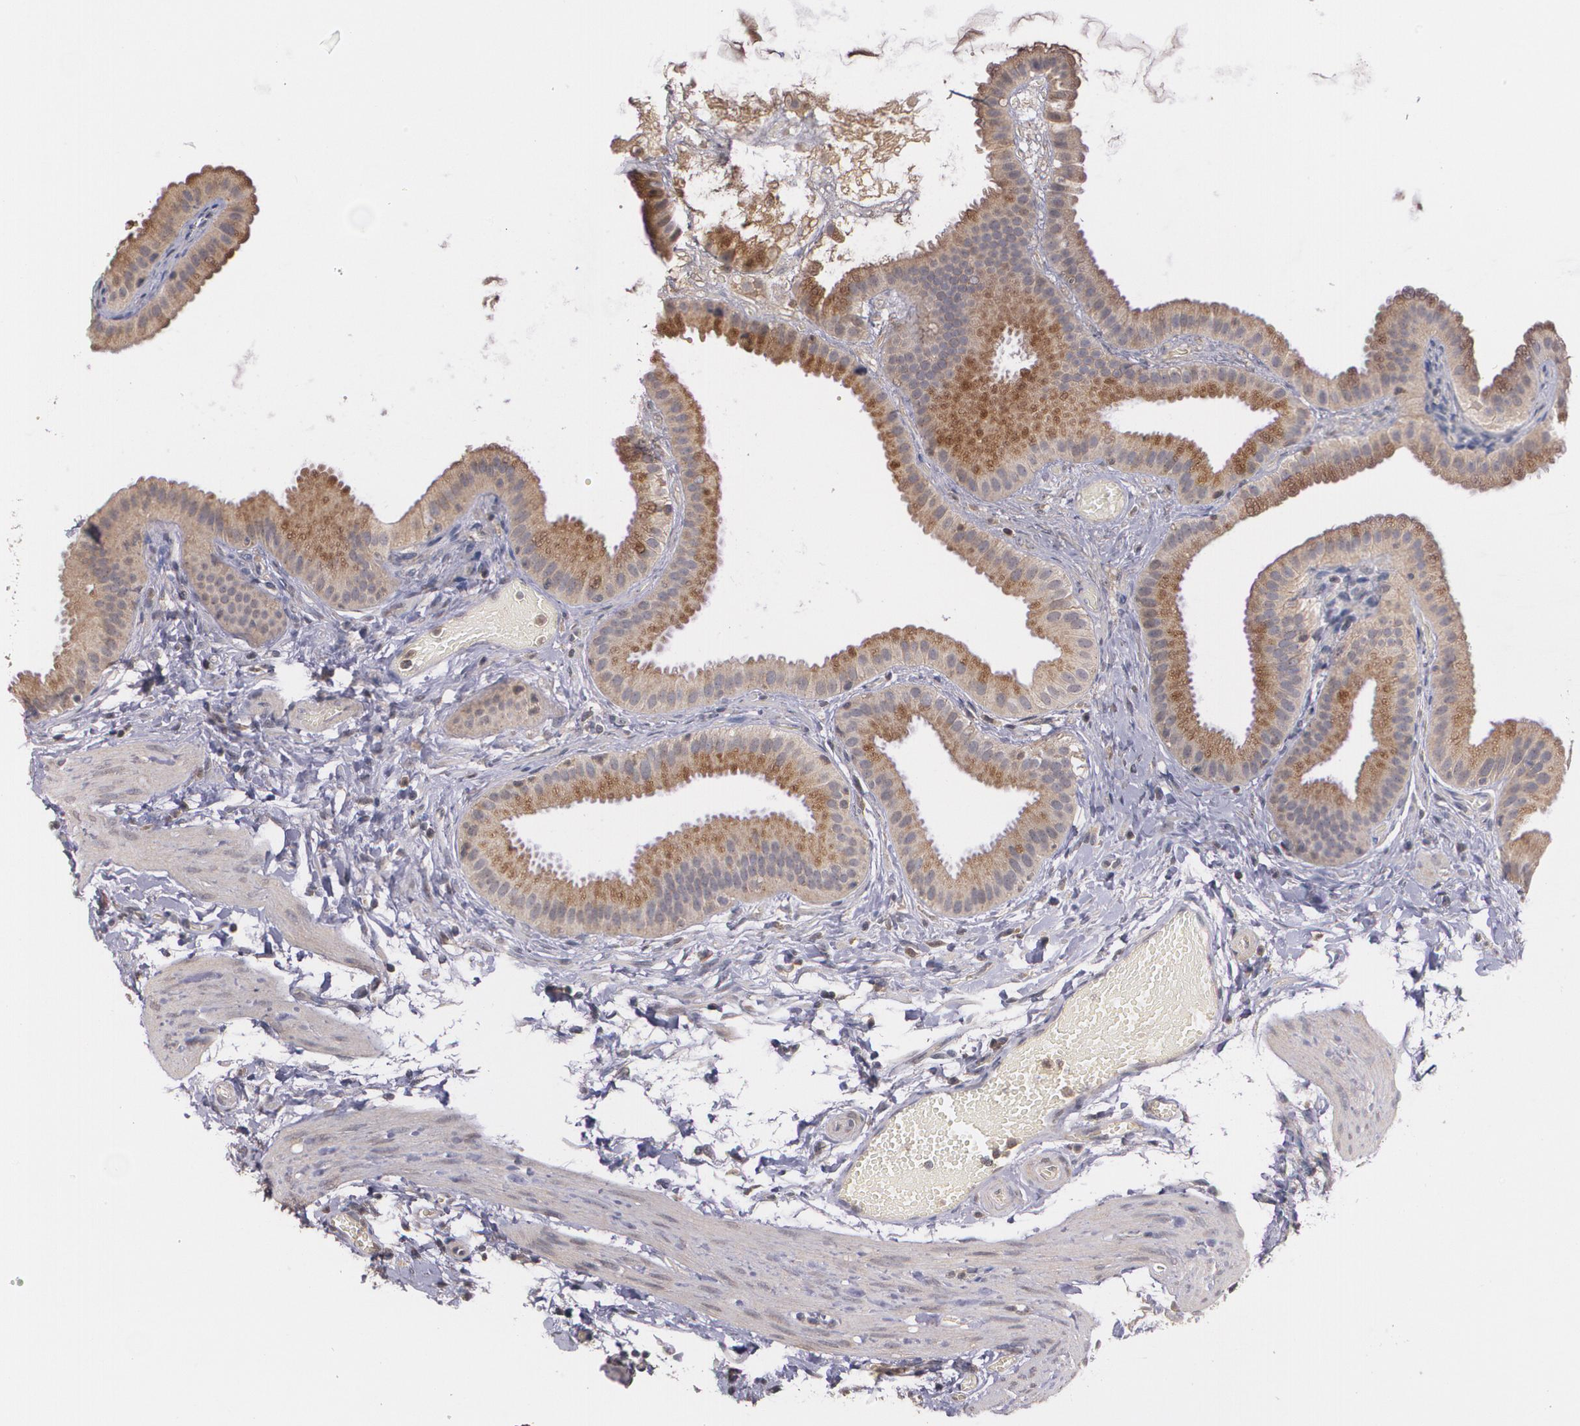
{"staining": {"intensity": "moderate", "quantity": ">75%", "location": "cytoplasmic/membranous"}, "tissue": "gallbladder", "cell_type": "Glandular cells", "image_type": "normal", "snomed": [{"axis": "morphology", "description": "Normal tissue, NOS"}, {"axis": "topography", "description": "Gallbladder"}], "caption": "Immunohistochemical staining of benign gallbladder demonstrates moderate cytoplasmic/membranous protein expression in approximately >75% of glandular cells. (DAB (3,3'-diaminobenzidine) IHC, brown staining for protein, blue staining for nuclei).", "gene": "IFNGR2", "patient": {"sex": "female", "age": 63}}